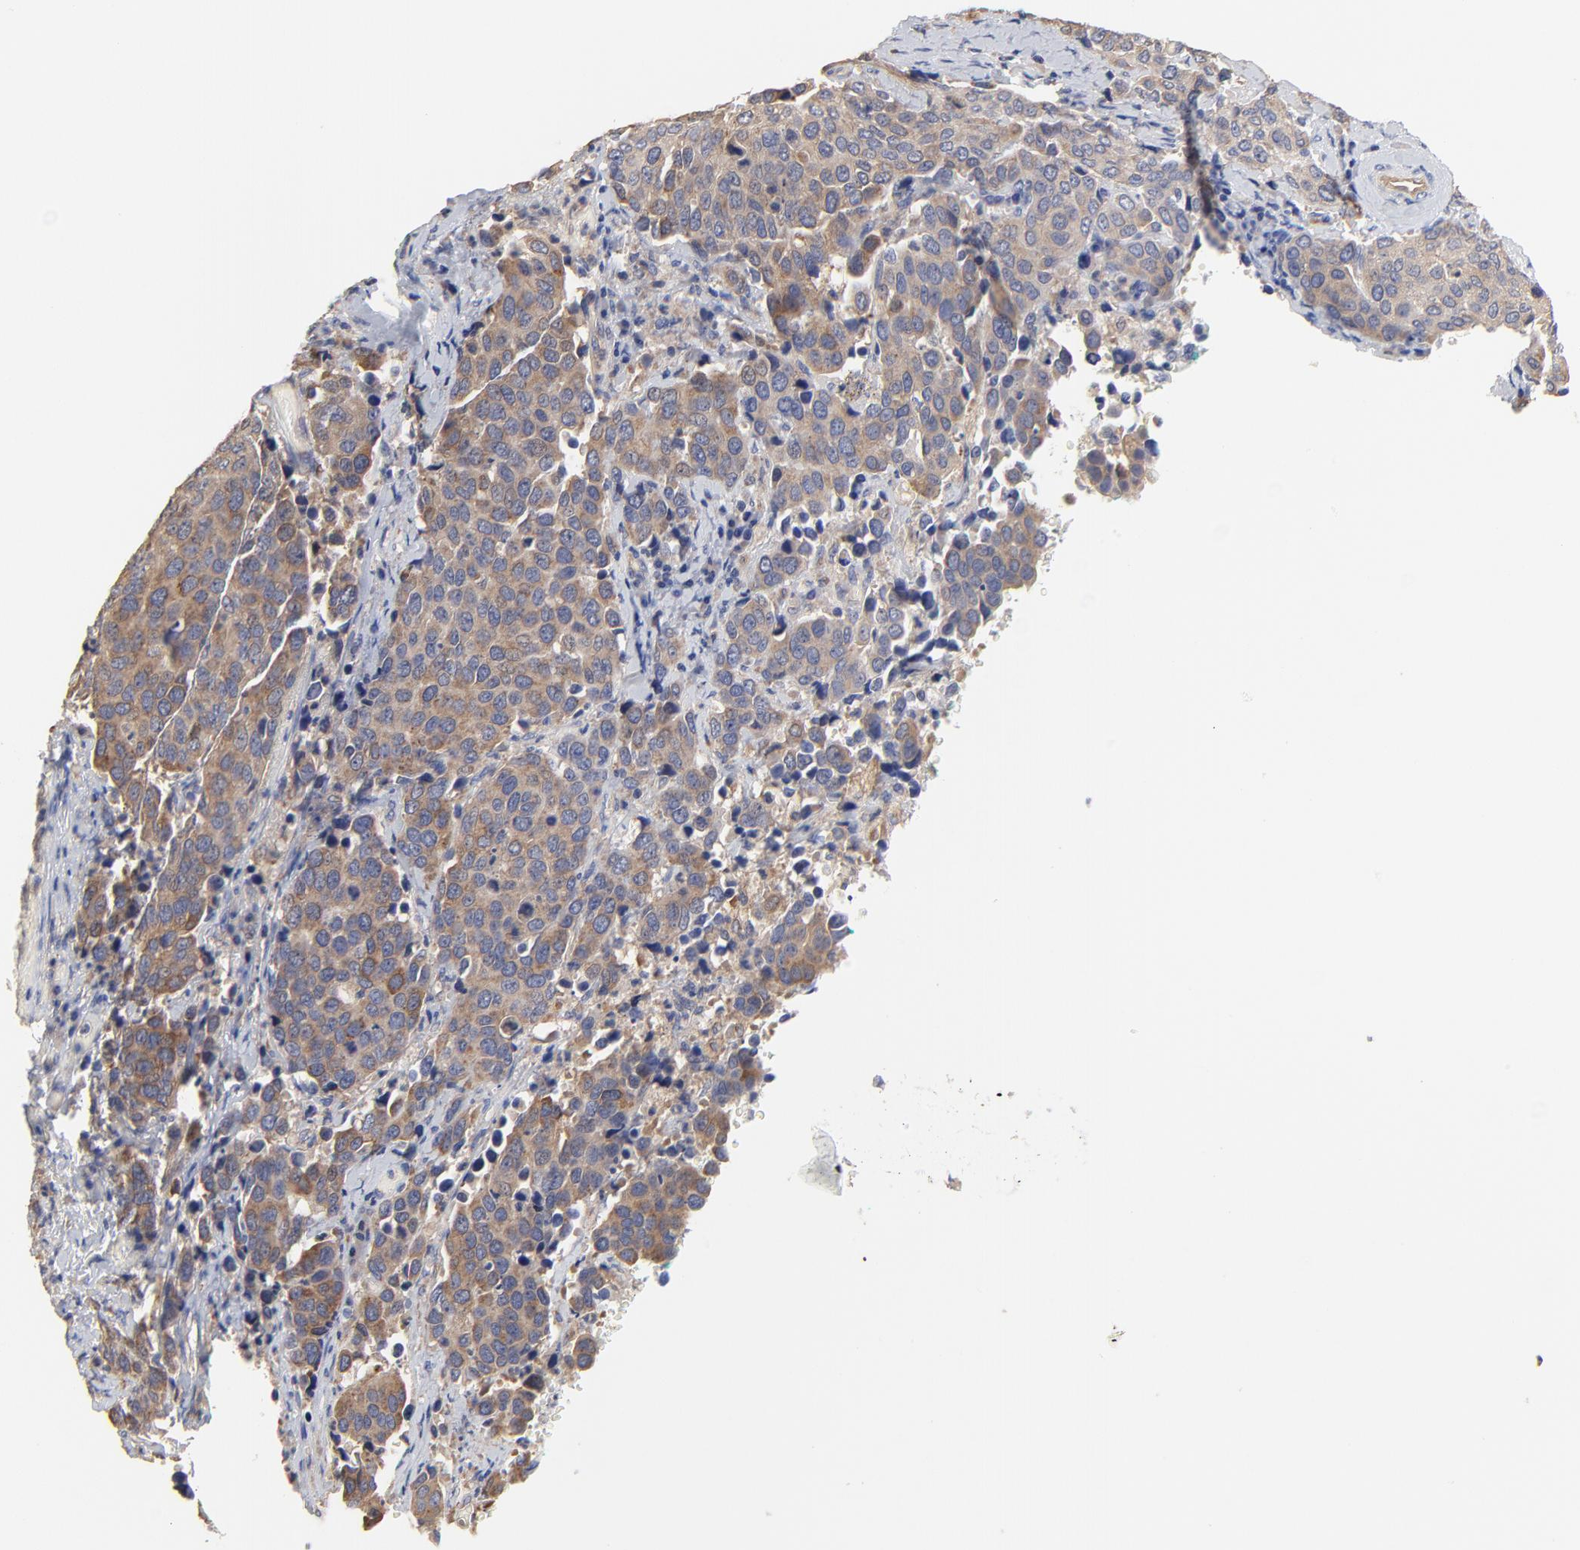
{"staining": {"intensity": "moderate", "quantity": ">75%", "location": "cytoplasmic/membranous"}, "tissue": "cervical cancer", "cell_type": "Tumor cells", "image_type": "cancer", "snomed": [{"axis": "morphology", "description": "Squamous cell carcinoma, NOS"}, {"axis": "topography", "description": "Cervix"}], "caption": "DAB immunohistochemical staining of cervical squamous cell carcinoma shows moderate cytoplasmic/membranous protein positivity in about >75% of tumor cells. The staining was performed using DAB (3,3'-diaminobenzidine), with brown indicating positive protein expression. Nuclei are stained blue with hematoxylin.", "gene": "FBXL2", "patient": {"sex": "female", "age": 54}}